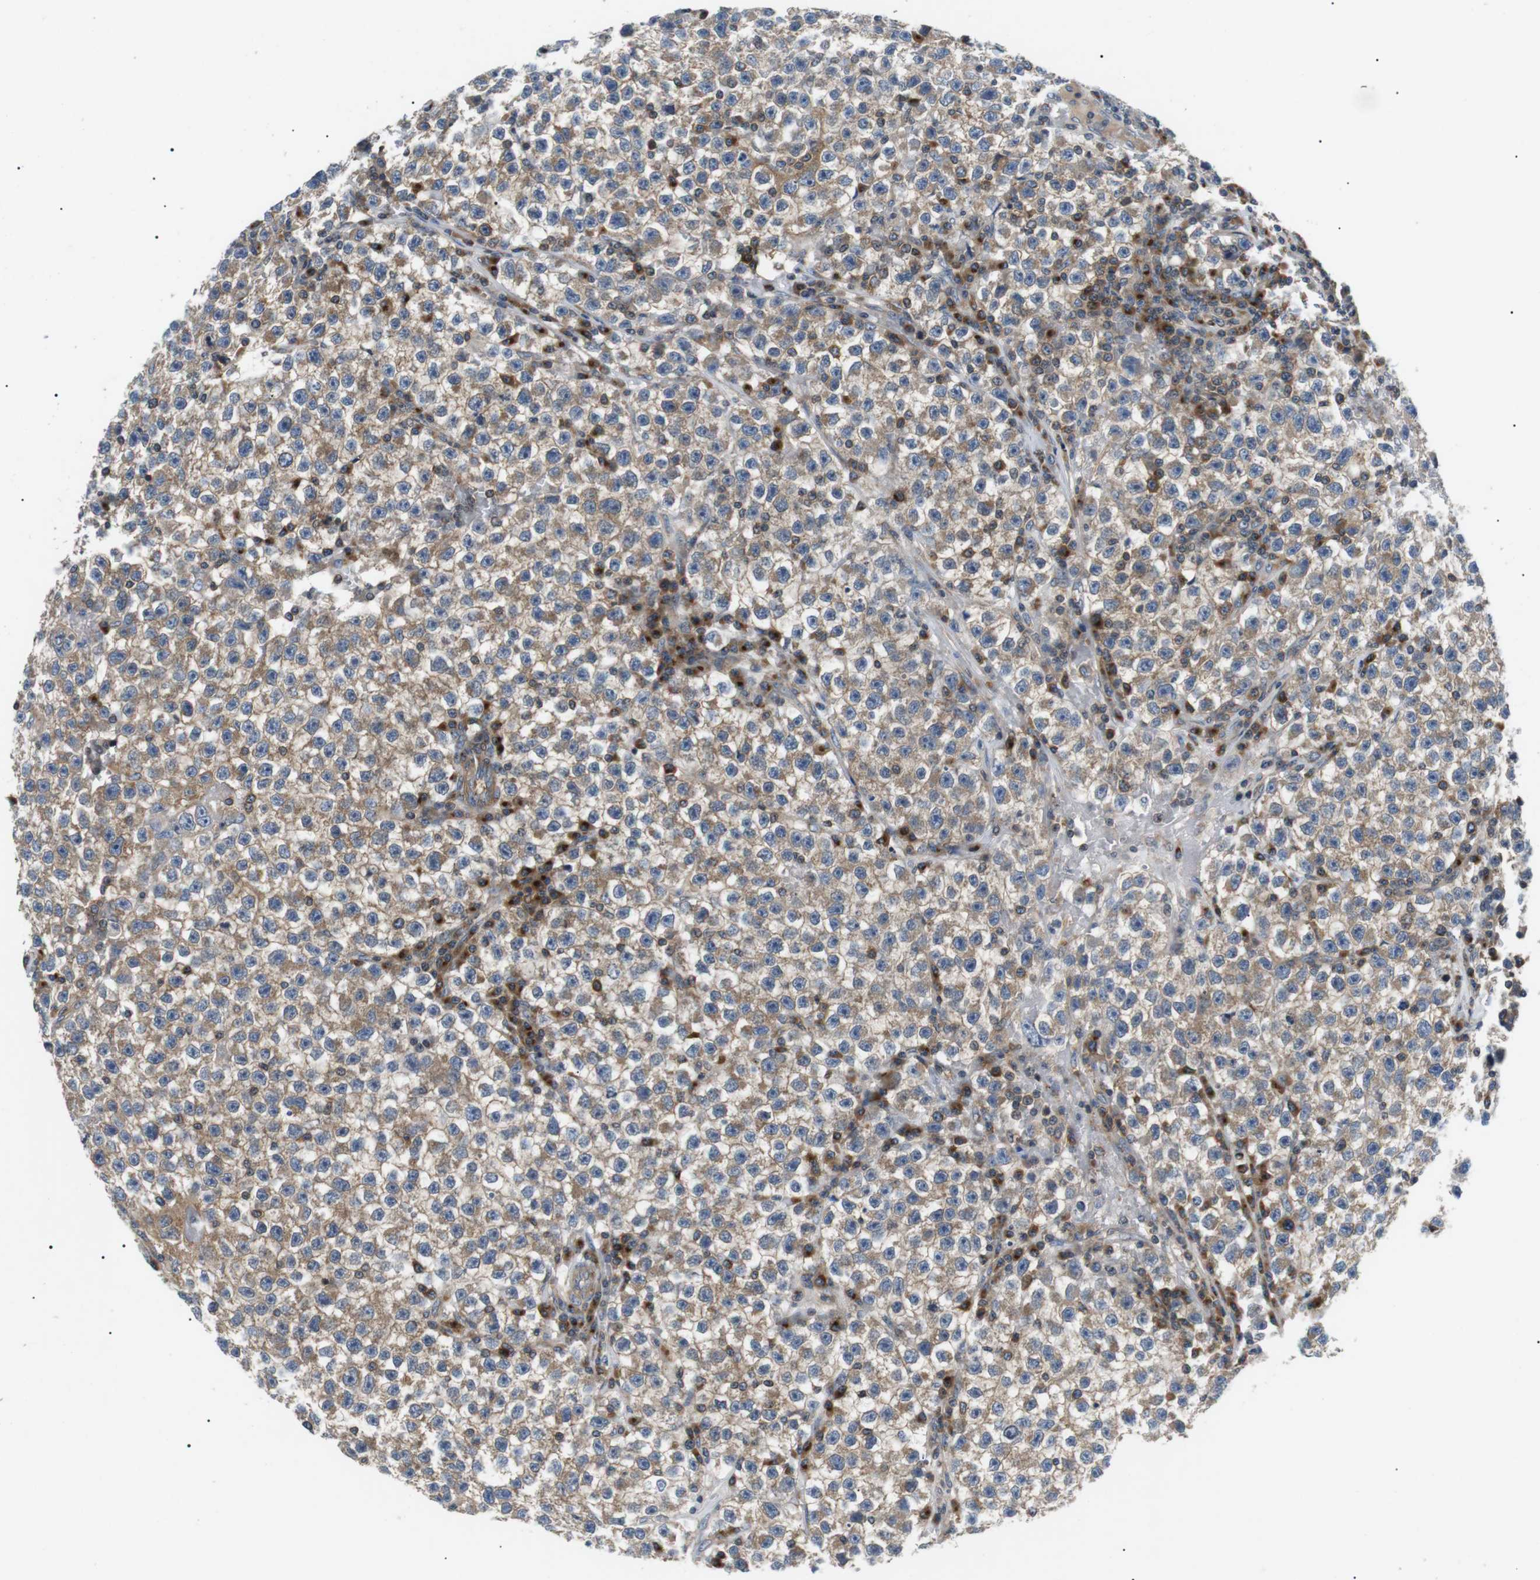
{"staining": {"intensity": "weak", "quantity": ">75%", "location": "cytoplasmic/membranous"}, "tissue": "testis cancer", "cell_type": "Tumor cells", "image_type": "cancer", "snomed": [{"axis": "morphology", "description": "Seminoma, NOS"}, {"axis": "topography", "description": "Testis"}], "caption": "Protein expression analysis of human testis seminoma reveals weak cytoplasmic/membranous positivity in about >75% of tumor cells.", "gene": "DIPK1A", "patient": {"sex": "male", "age": 22}}